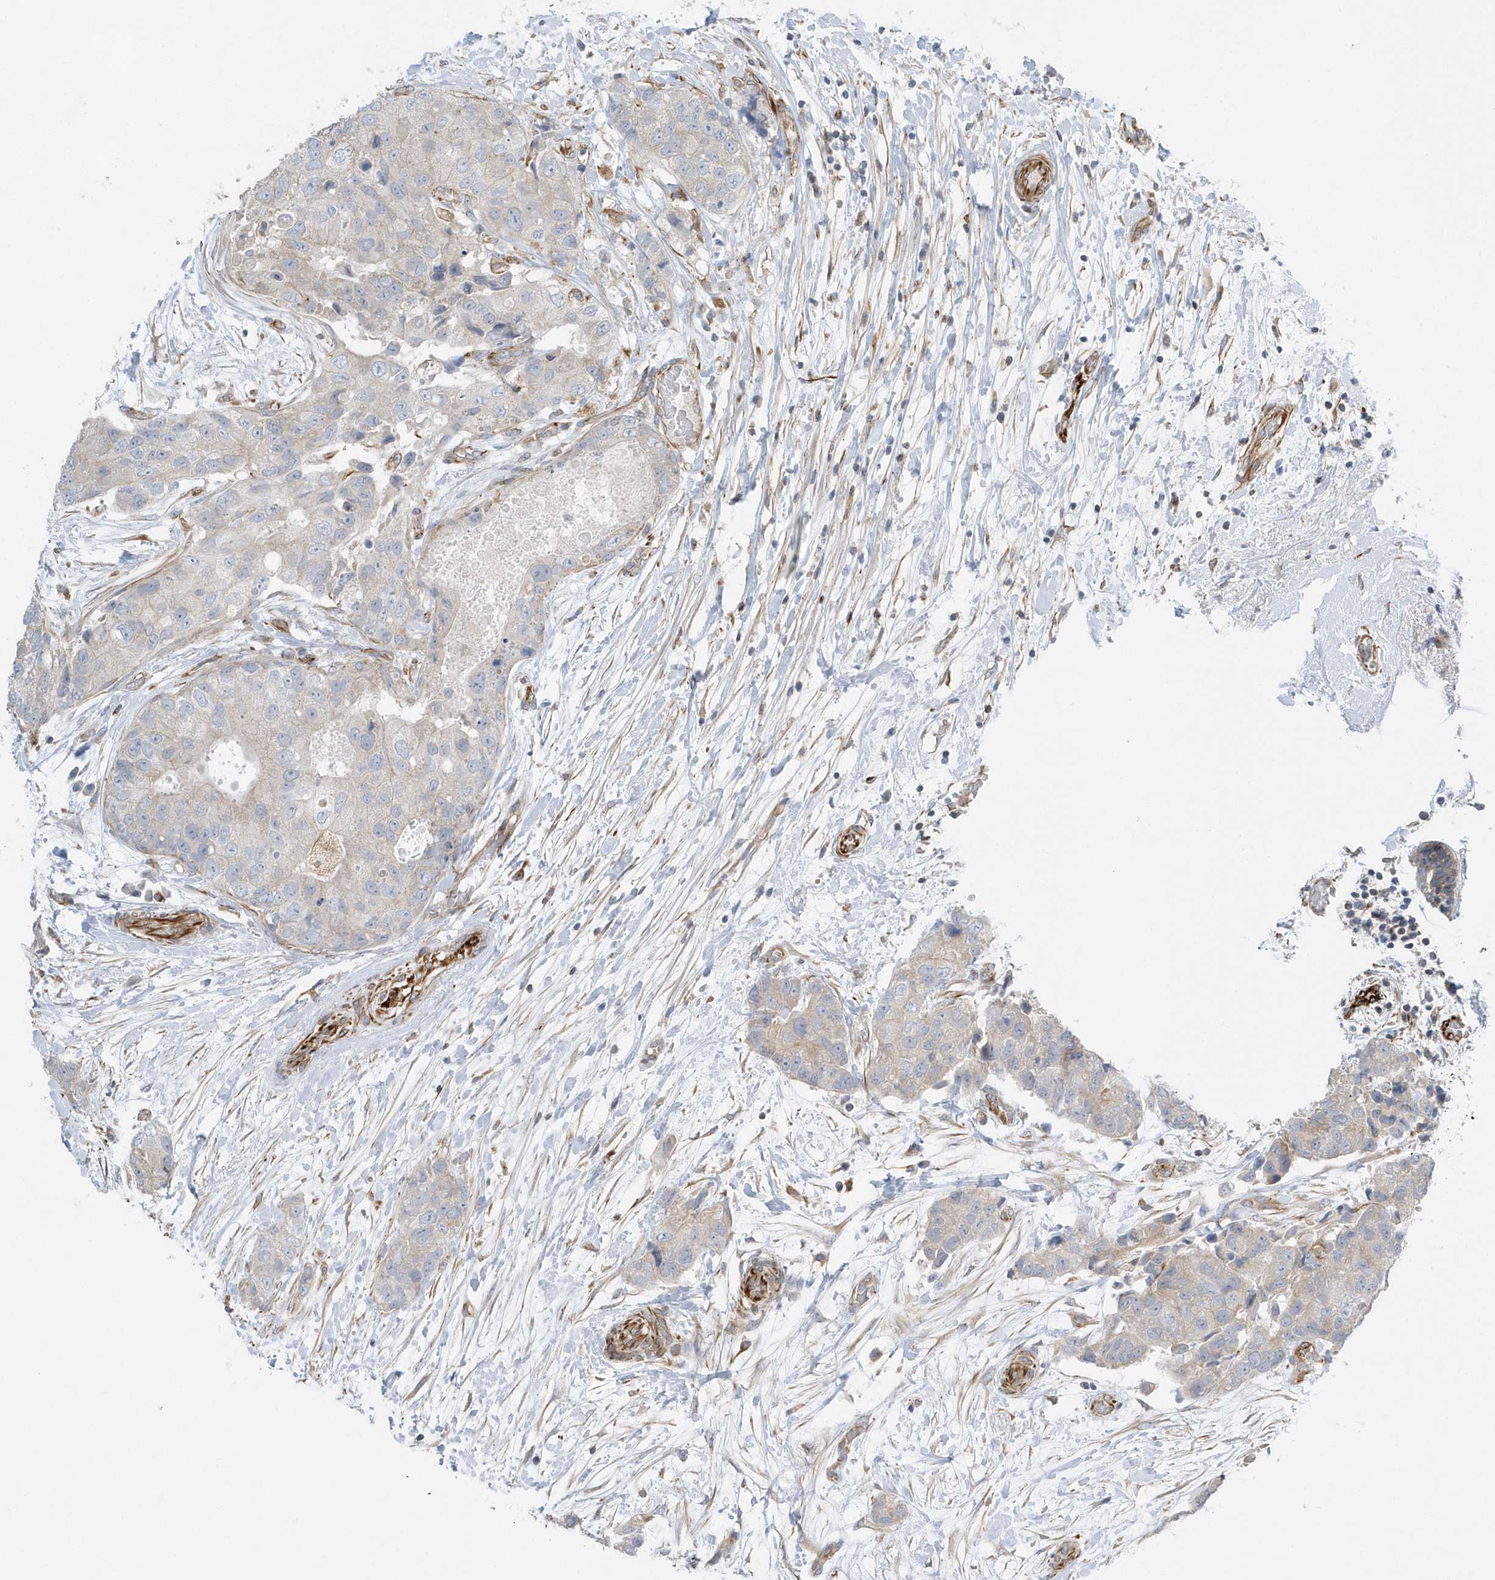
{"staining": {"intensity": "moderate", "quantity": "25%-75%", "location": "cytoplasmic/membranous"}, "tissue": "colorectal cancer", "cell_type": "Tumor cells", "image_type": "cancer", "snomed": [{"axis": "morphology", "description": "Adenocarcinoma, NOS"}, {"axis": "topography", "description": "Colon"}], "caption": "Brown immunohistochemical staining in colorectal cancer (adenocarcinoma) exhibits moderate cytoplasmic/membranous expression in about 25%-75% of tumor cells.", "gene": "RAB17", "patient": {"sex": "male", "age": 83}}